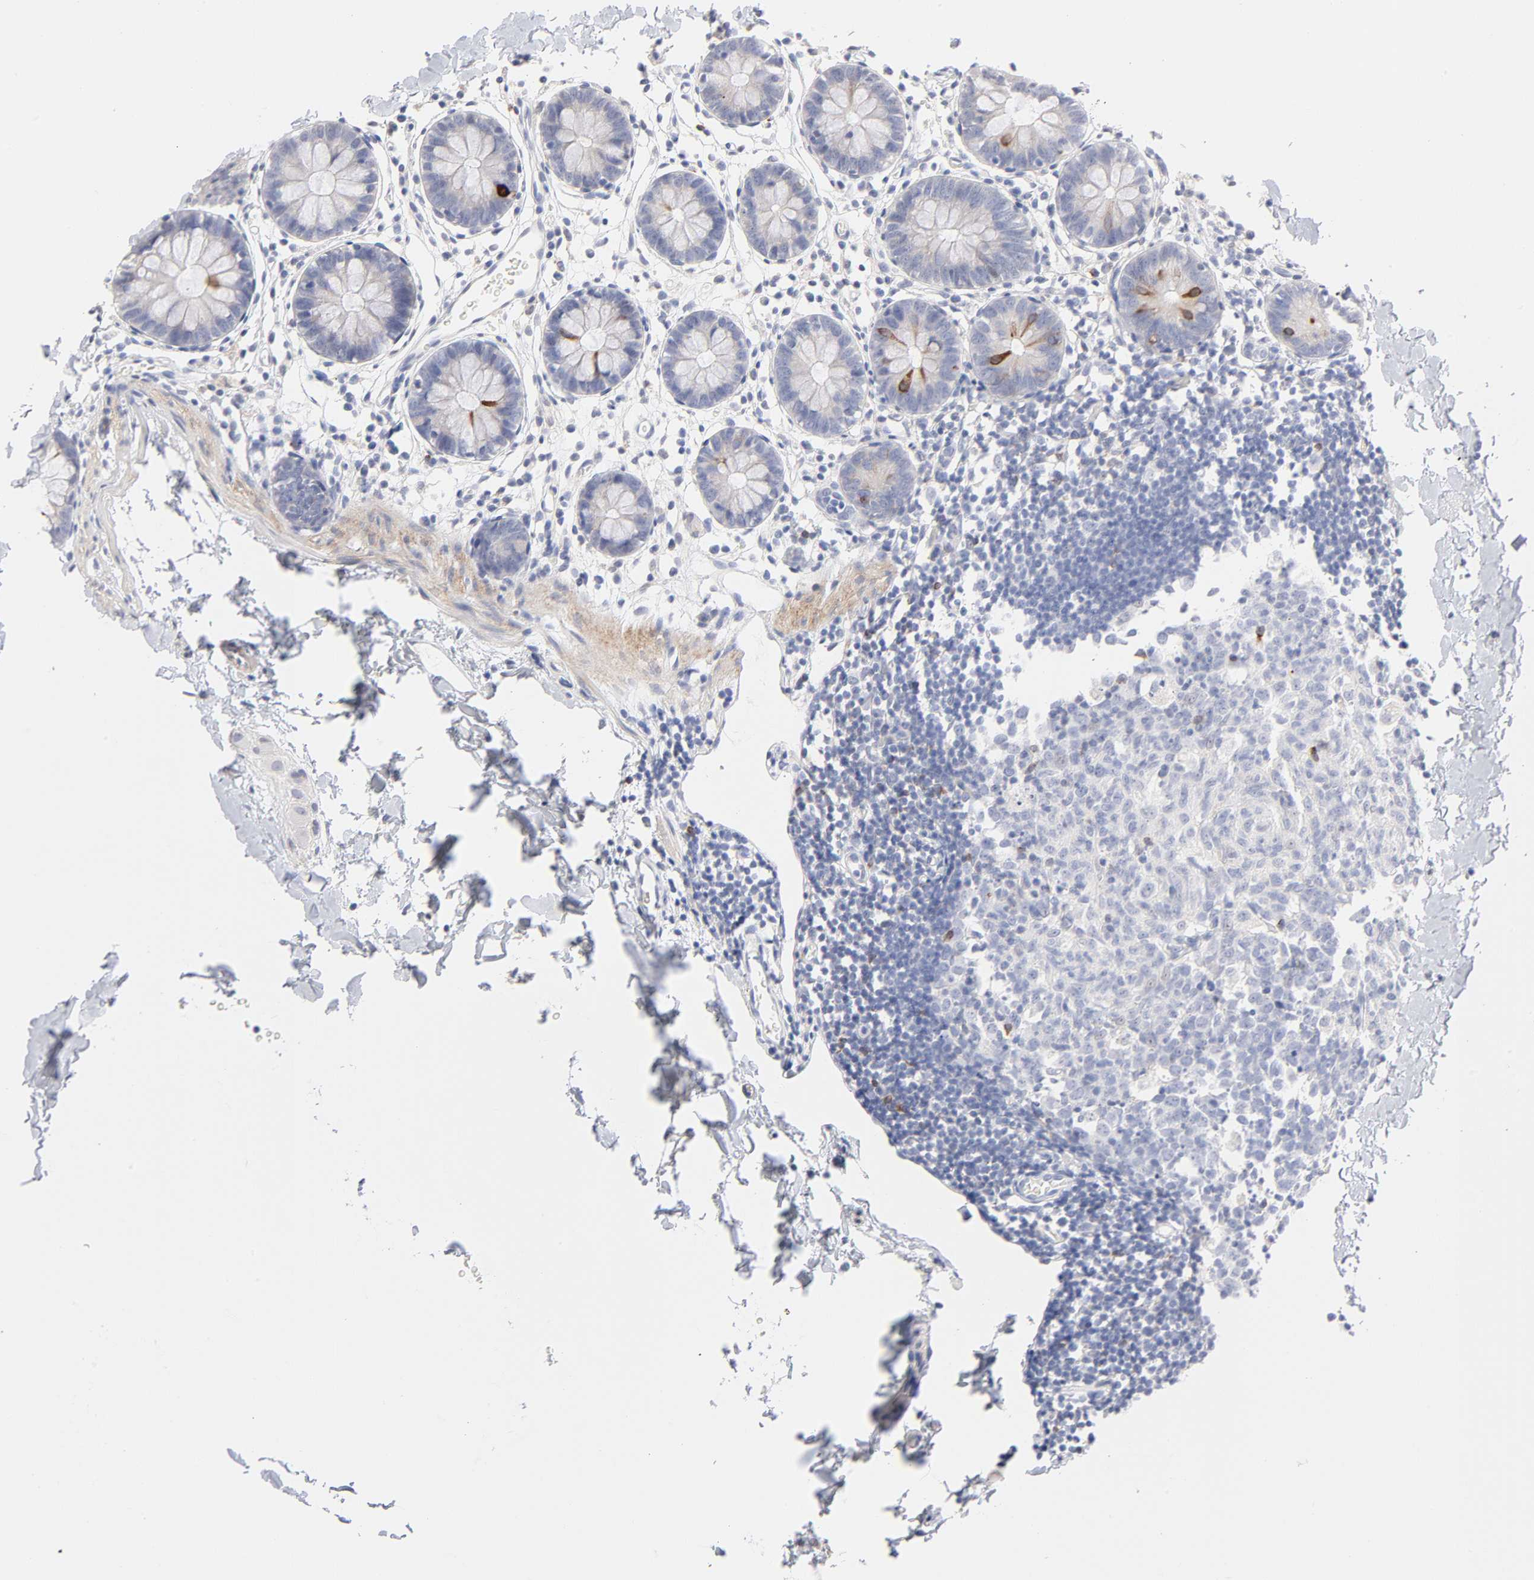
{"staining": {"intensity": "negative", "quantity": "none", "location": "none"}, "tissue": "colon", "cell_type": "Endothelial cells", "image_type": "normal", "snomed": [{"axis": "morphology", "description": "Normal tissue, NOS"}, {"axis": "topography", "description": "Colon"}], "caption": "Immunohistochemistry of normal colon exhibits no expression in endothelial cells.", "gene": "MID1", "patient": {"sex": "male", "age": 14}}